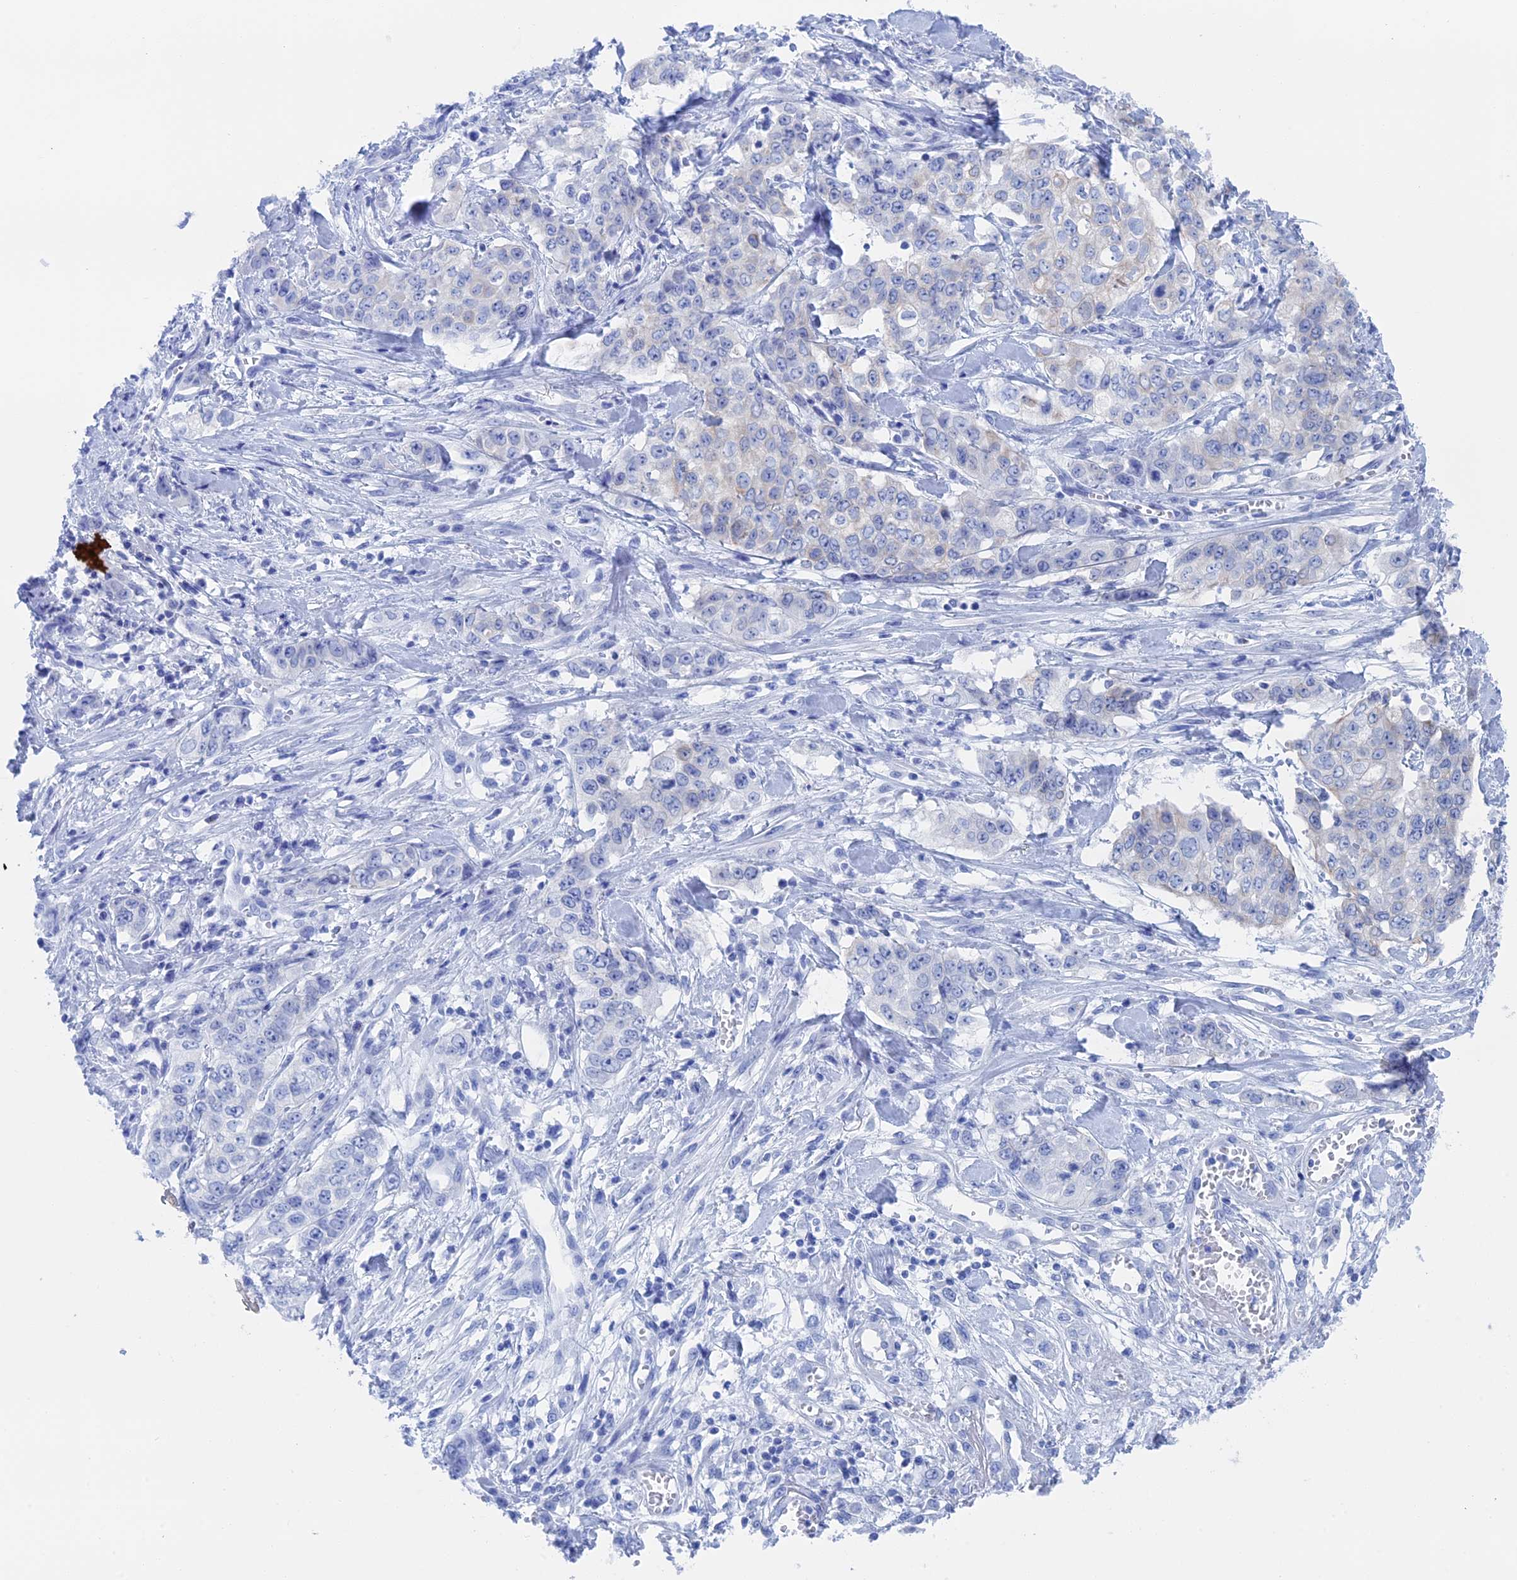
{"staining": {"intensity": "negative", "quantity": "none", "location": "none"}, "tissue": "stomach cancer", "cell_type": "Tumor cells", "image_type": "cancer", "snomed": [{"axis": "morphology", "description": "Adenocarcinoma, NOS"}, {"axis": "topography", "description": "Stomach, upper"}], "caption": "Immunohistochemistry micrograph of neoplastic tissue: stomach adenocarcinoma stained with DAB shows no significant protein staining in tumor cells.", "gene": "IL7", "patient": {"sex": "male", "age": 62}}